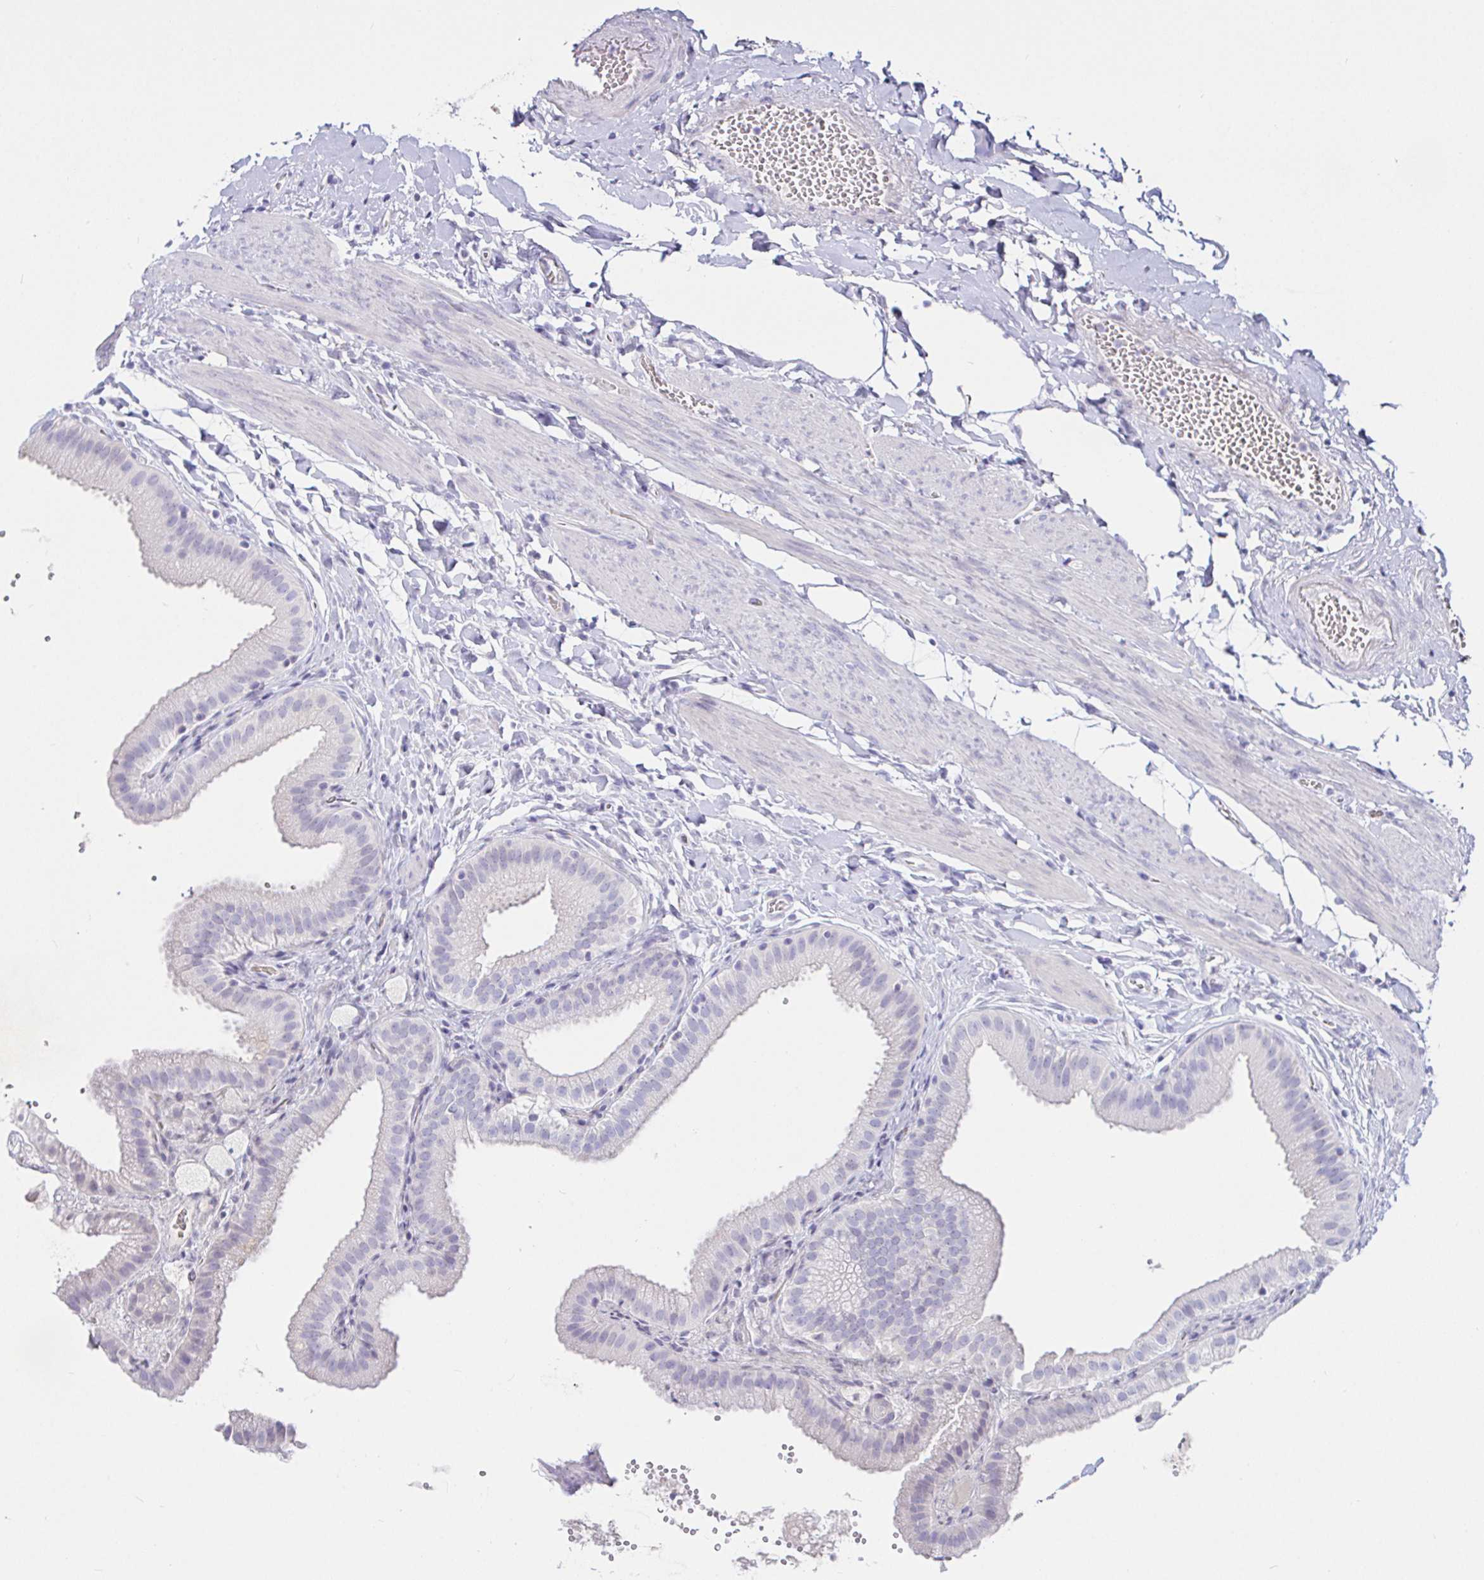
{"staining": {"intensity": "negative", "quantity": "none", "location": "none"}, "tissue": "gallbladder", "cell_type": "Glandular cells", "image_type": "normal", "snomed": [{"axis": "morphology", "description": "Normal tissue, NOS"}, {"axis": "topography", "description": "Gallbladder"}], "caption": "Human gallbladder stained for a protein using IHC demonstrates no expression in glandular cells.", "gene": "SAA2", "patient": {"sex": "female", "age": 63}}